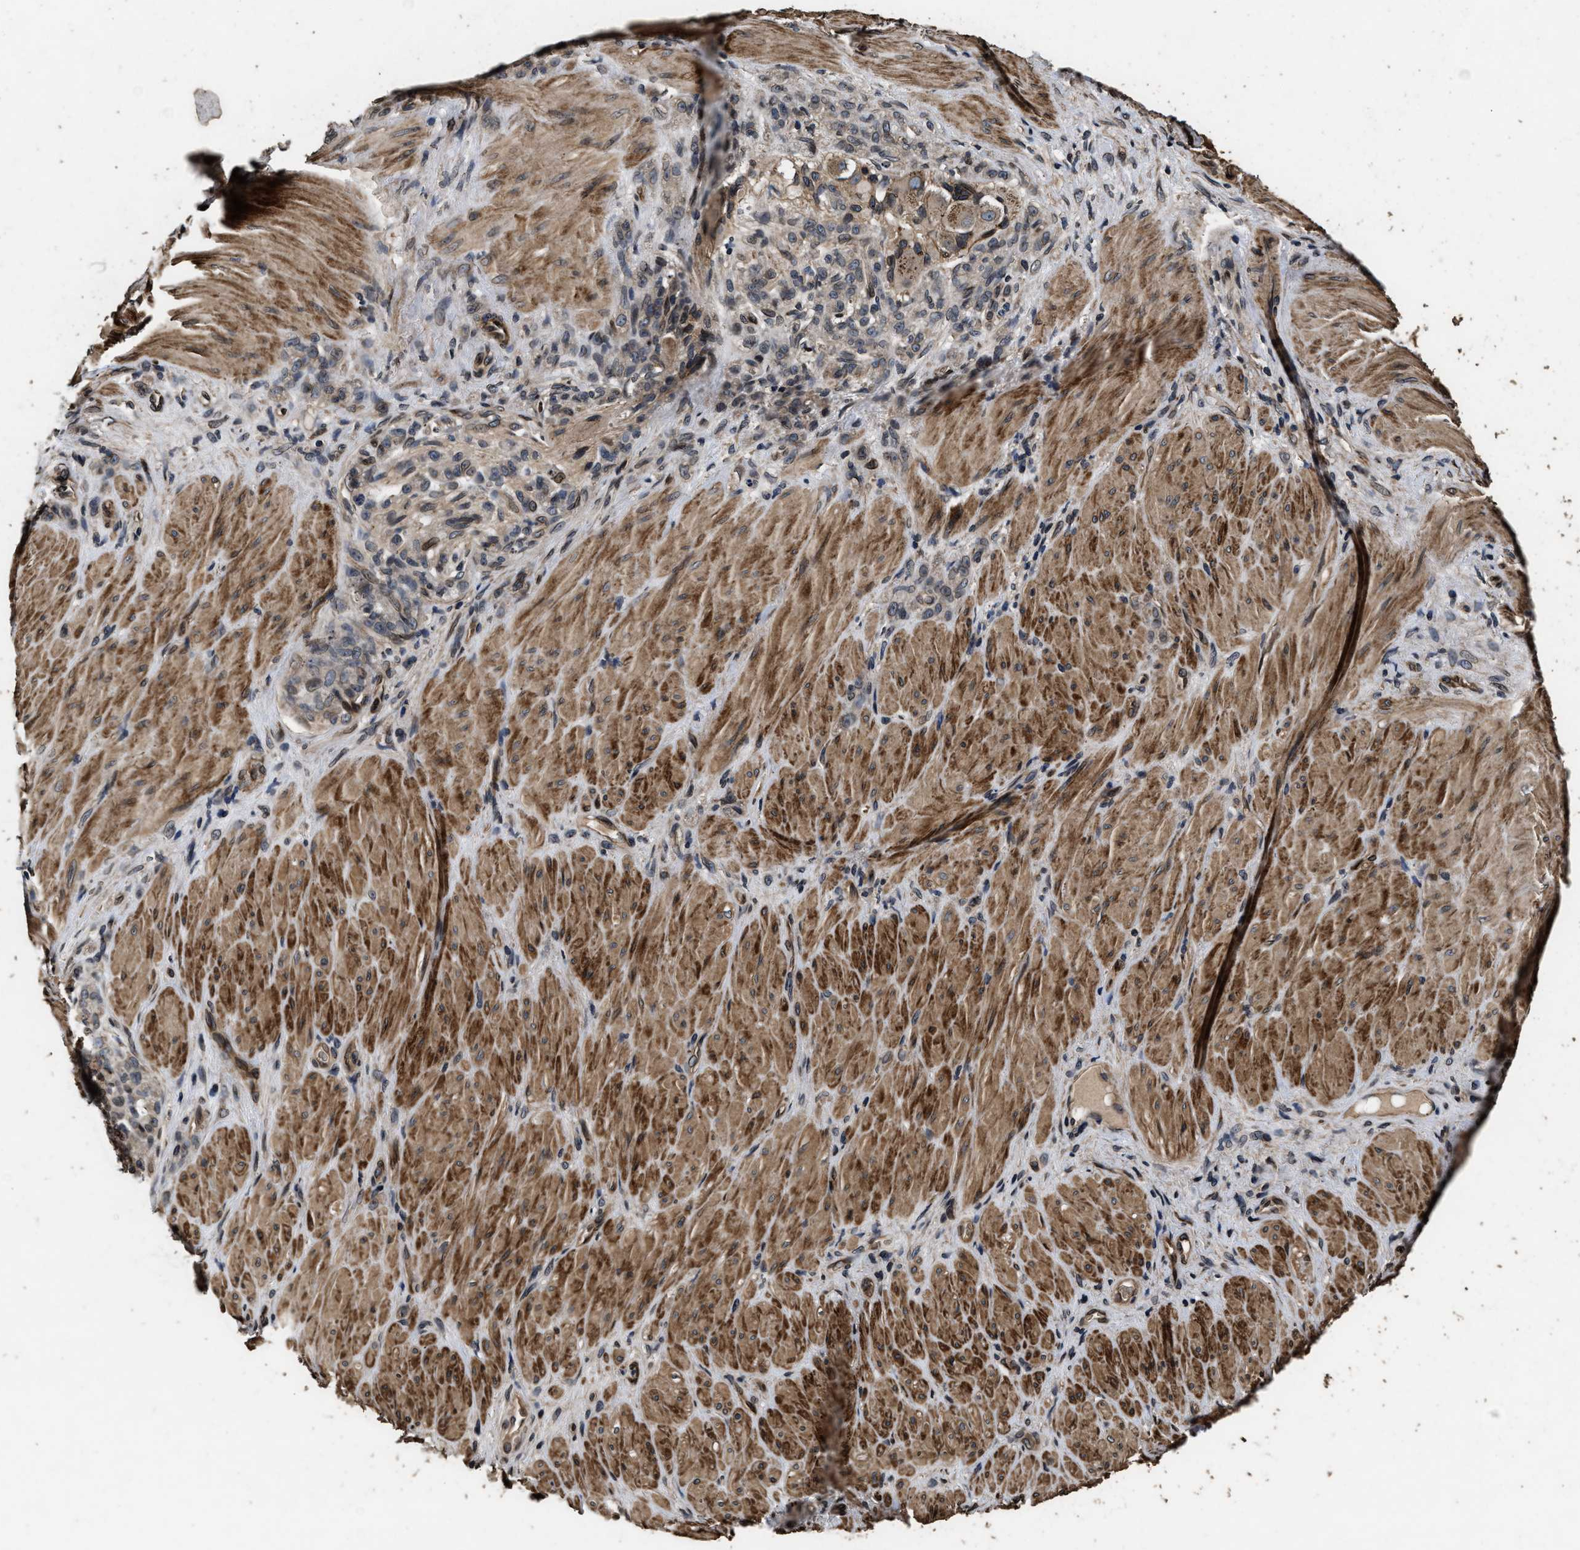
{"staining": {"intensity": "weak", "quantity": "25%-75%", "location": "cytoplasmic/membranous"}, "tissue": "stomach cancer", "cell_type": "Tumor cells", "image_type": "cancer", "snomed": [{"axis": "morphology", "description": "Normal tissue, NOS"}, {"axis": "morphology", "description": "Adenocarcinoma, NOS"}, {"axis": "topography", "description": "Stomach"}], "caption": "Immunohistochemical staining of stomach adenocarcinoma demonstrates low levels of weak cytoplasmic/membranous positivity in about 25%-75% of tumor cells. The protein is shown in brown color, while the nuclei are stained blue.", "gene": "ACCS", "patient": {"sex": "male", "age": 82}}